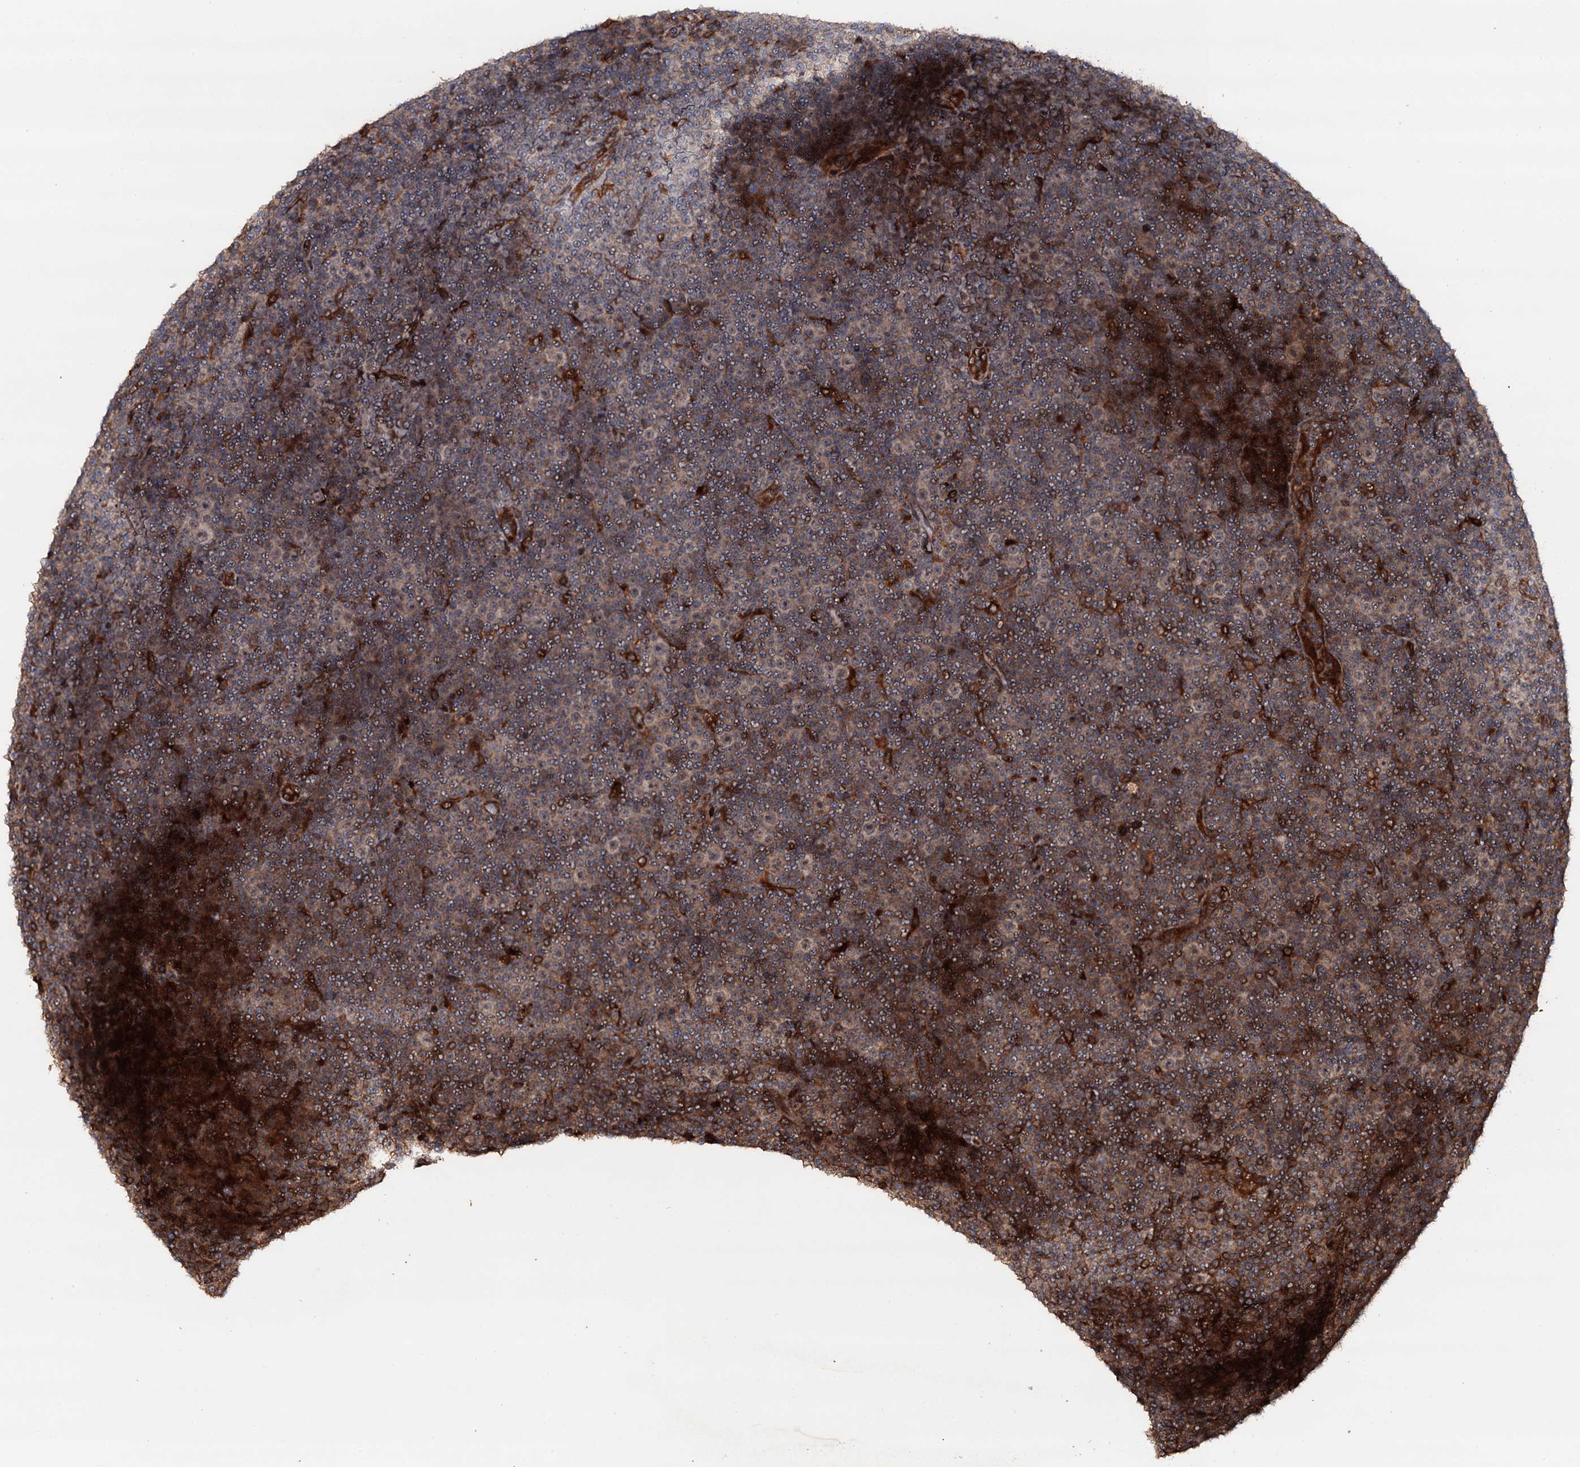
{"staining": {"intensity": "weak", "quantity": "25%-75%", "location": "cytoplasmic/membranous"}, "tissue": "lymphoma", "cell_type": "Tumor cells", "image_type": "cancer", "snomed": [{"axis": "morphology", "description": "Malignant lymphoma, non-Hodgkin's type, Low grade"}, {"axis": "topography", "description": "Lymph node"}], "caption": "Human malignant lymphoma, non-Hodgkin's type (low-grade) stained for a protein (brown) reveals weak cytoplasmic/membranous positive positivity in approximately 25%-75% of tumor cells.", "gene": "BORA", "patient": {"sex": "female", "age": 67}}